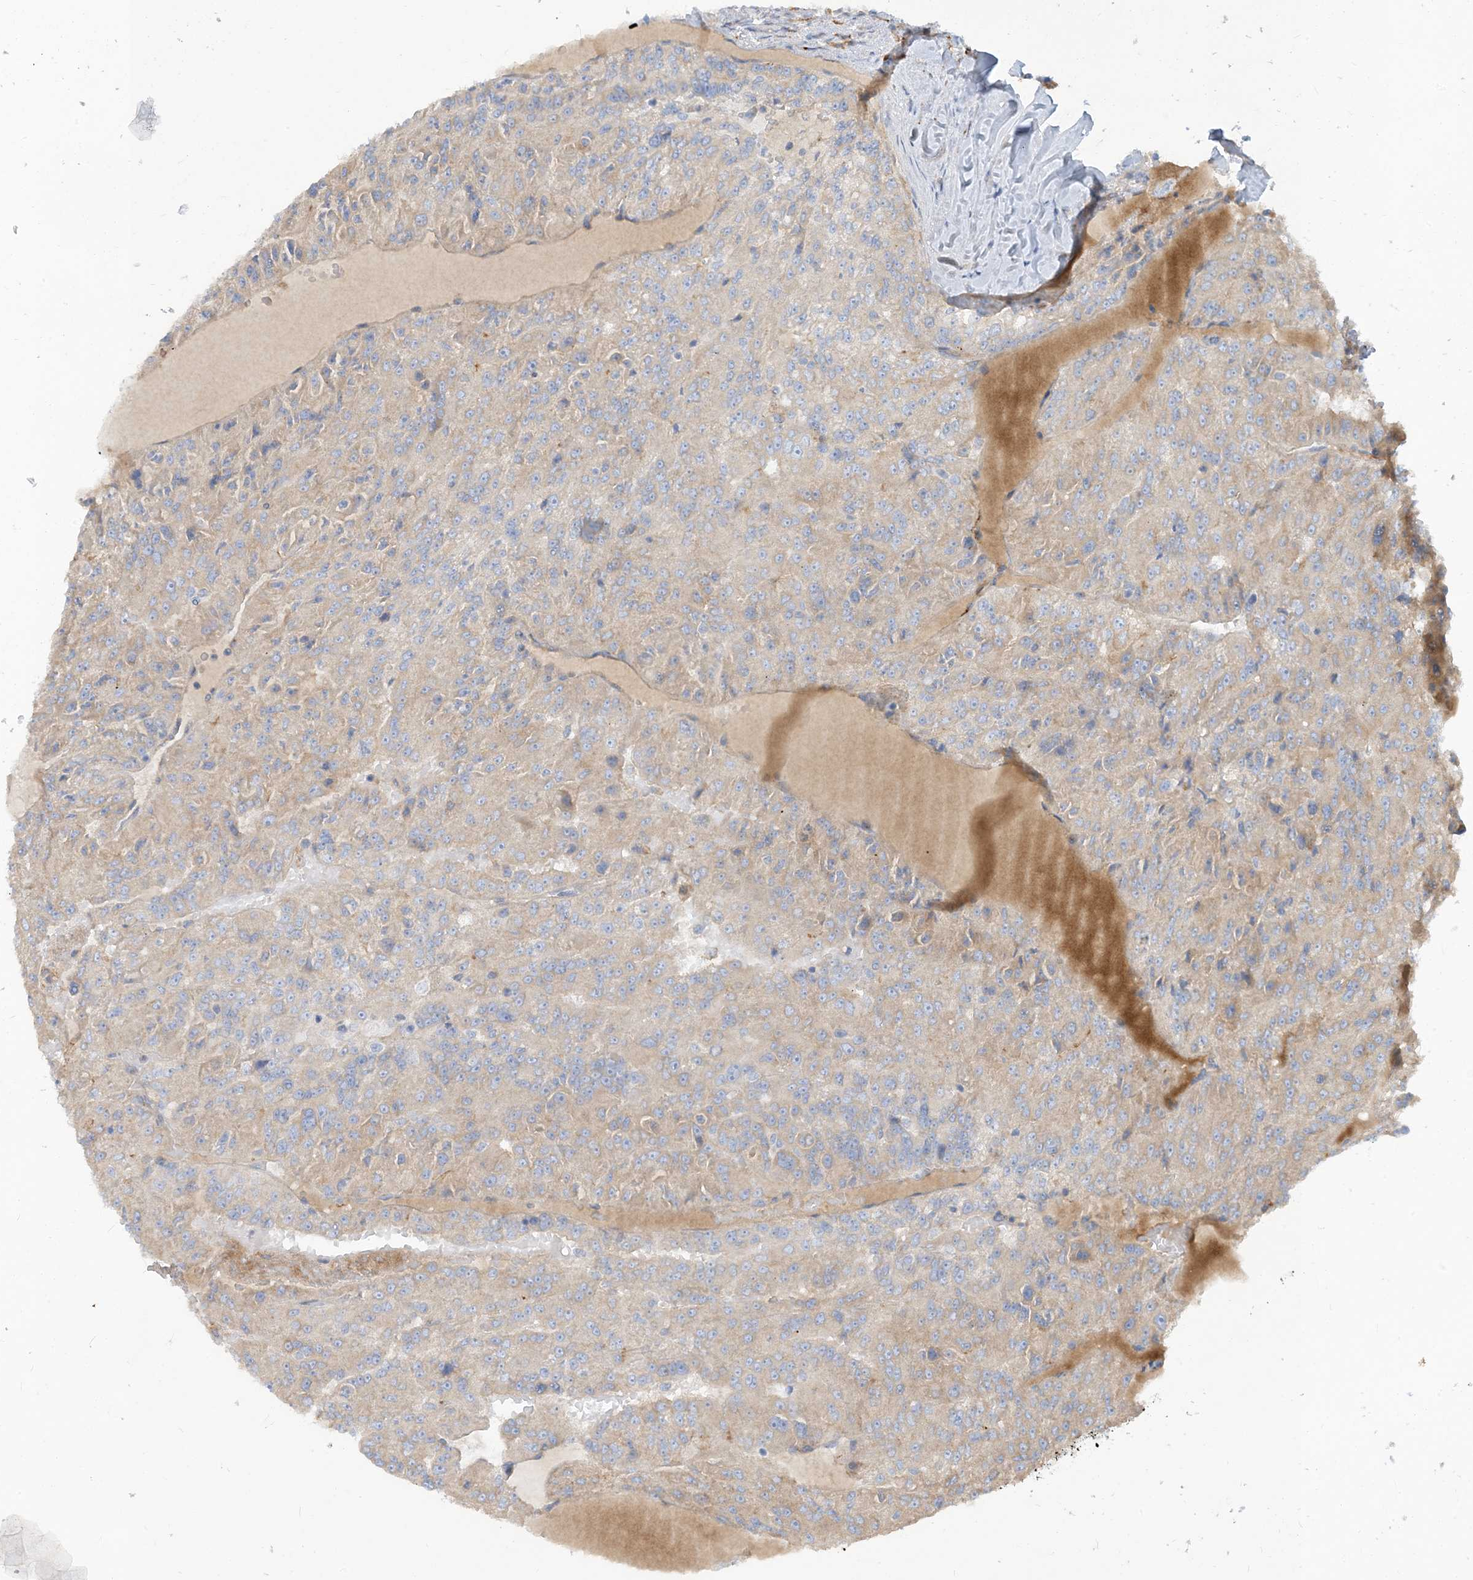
{"staining": {"intensity": "weak", "quantity": "25%-75%", "location": "cytoplasmic/membranous"}, "tissue": "renal cancer", "cell_type": "Tumor cells", "image_type": "cancer", "snomed": [{"axis": "morphology", "description": "Adenocarcinoma, NOS"}, {"axis": "topography", "description": "Kidney"}], "caption": "Weak cytoplasmic/membranous protein expression is appreciated in approximately 25%-75% of tumor cells in renal adenocarcinoma.", "gene": "PEAR1", "patient": {"sex": "female", "age": 63}}